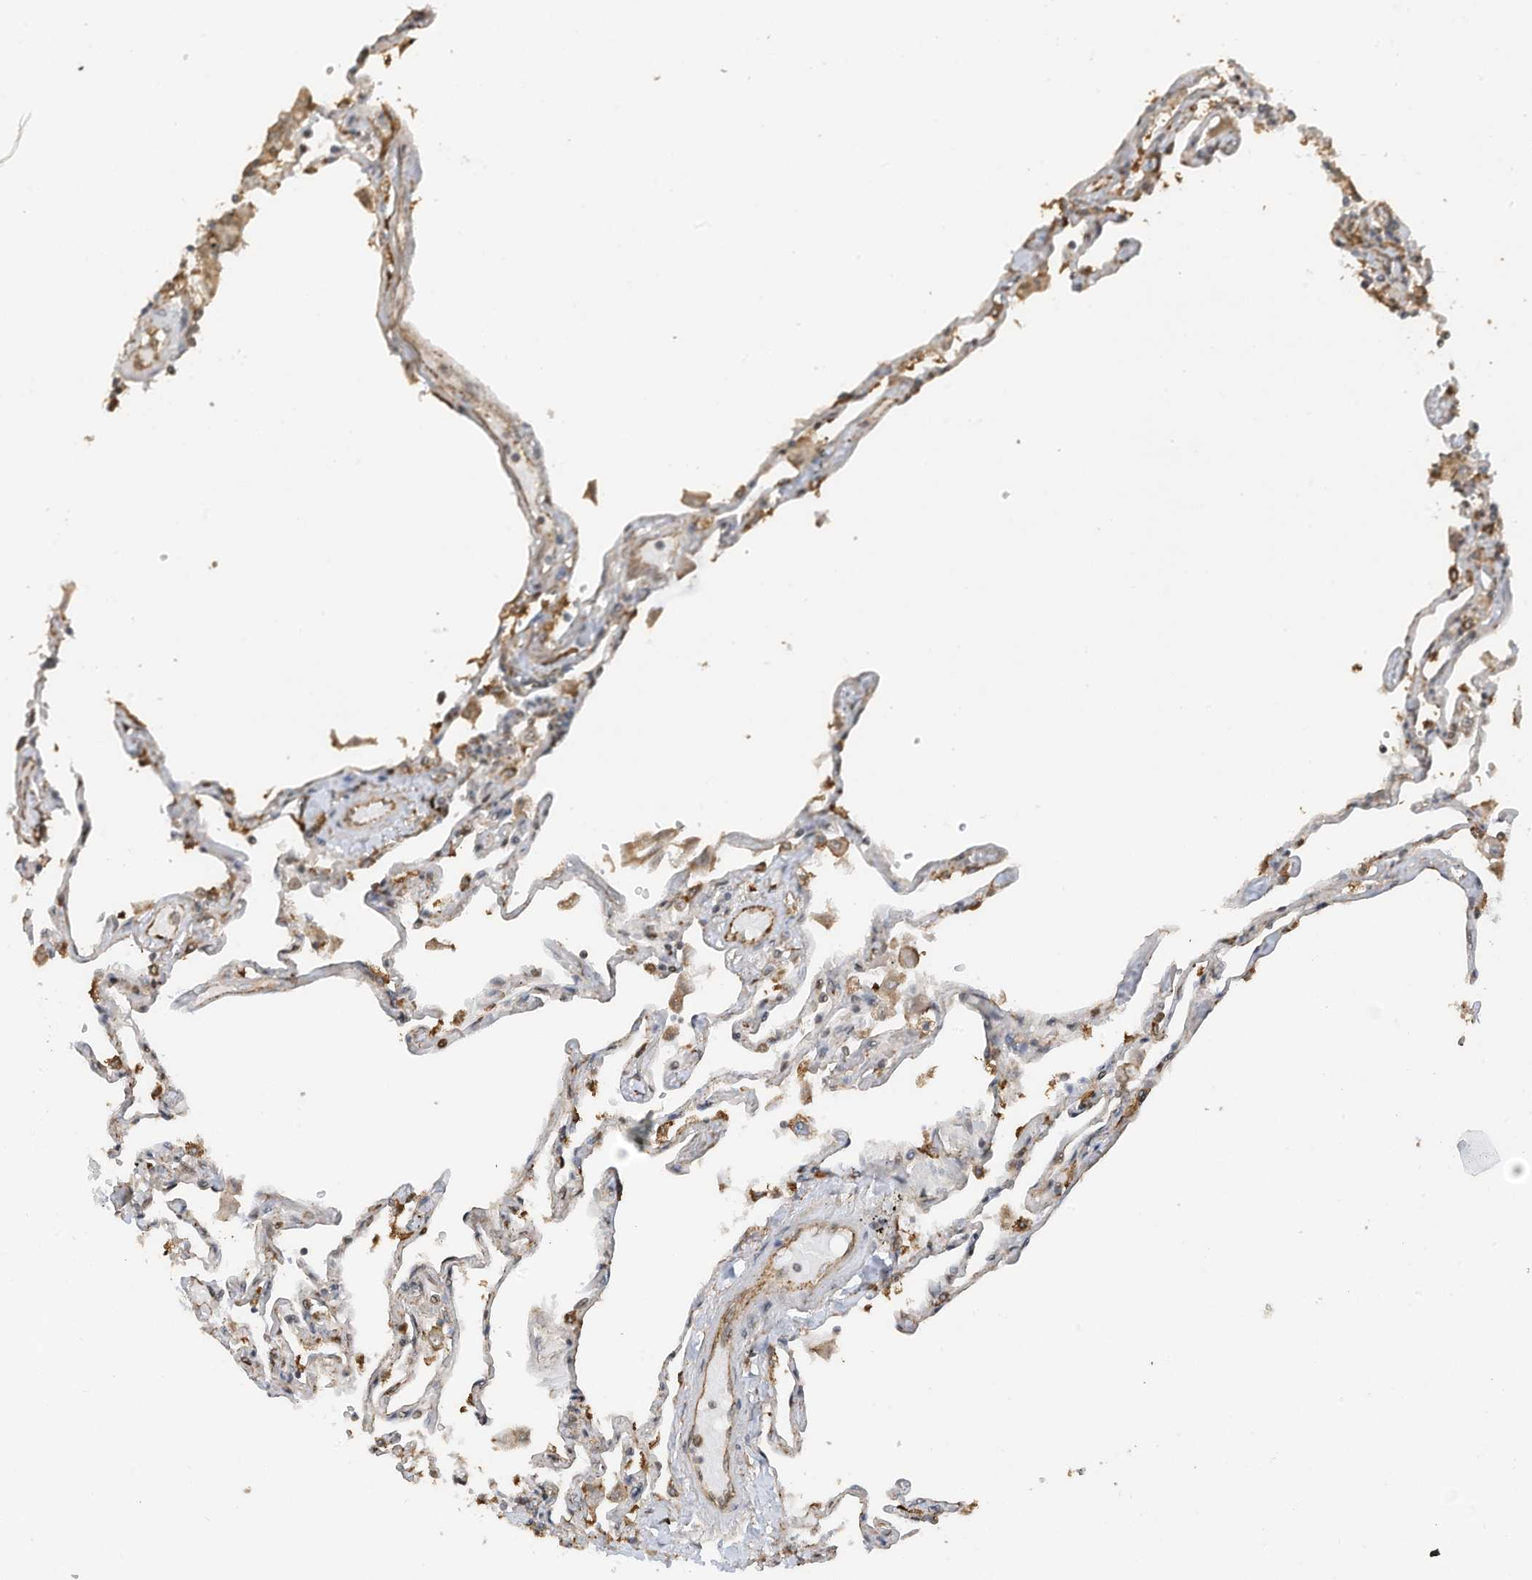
{"staining": {"intensity": "moderate", "quantity": "<25%", "location": "cytoplasmic/membranous"}, "tissue": "lung", "cell_type": "Alveolar cells", "image_type": "normal", "snomed": [{"axis": "morphology", "description": "Normal tissue, NOS"}, {"axis": "topography", "description": "Lung"}], "caption": "IHC of benign human lung shows low levels of moderate cytoplasmic/membranous staining in approximately <25% of alveolar cells.", "gene": "ERLEC1", "patient": {"sex": "female", "age": 67}}